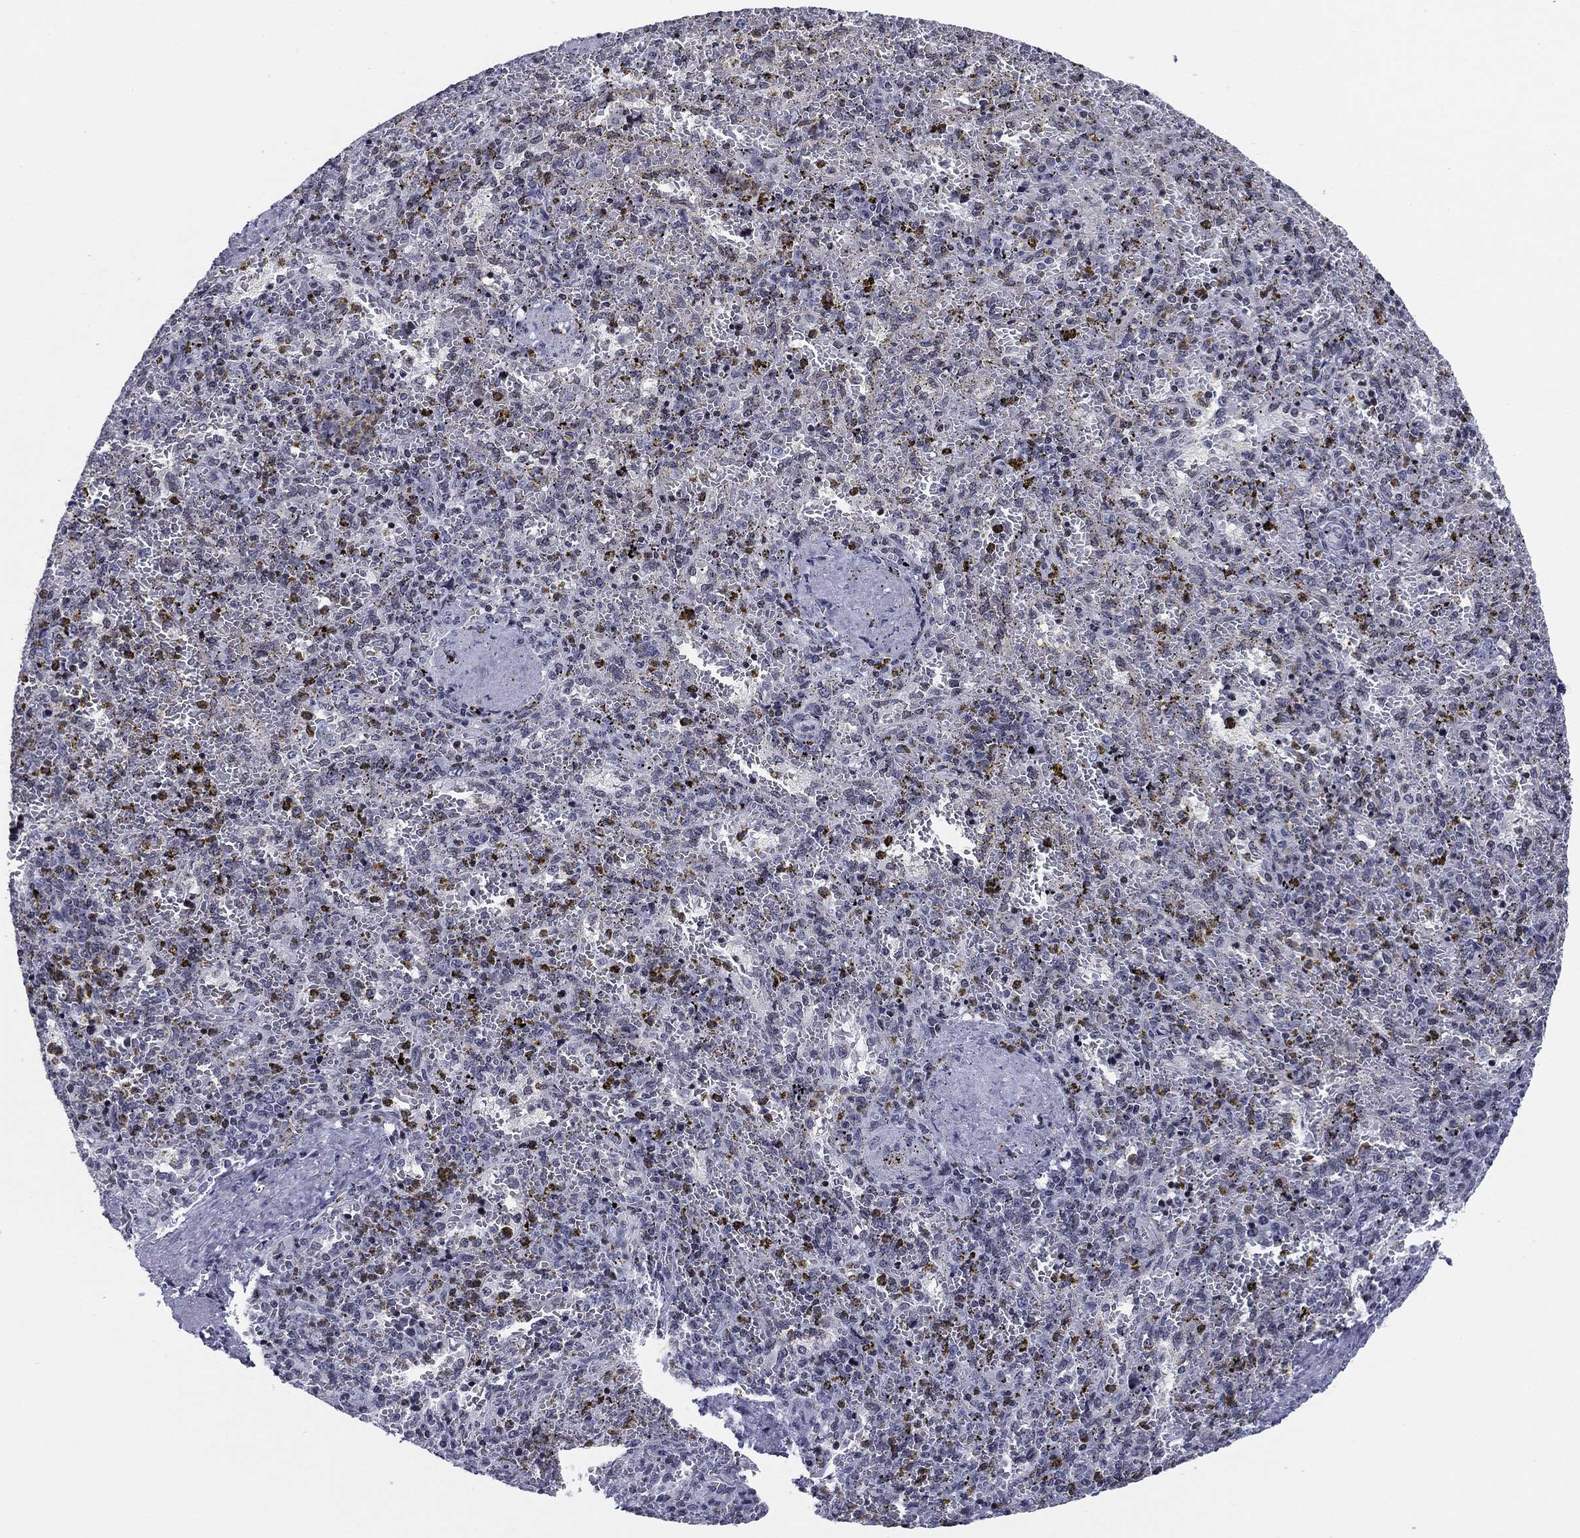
{"staining": {"intensity": "negative", "quantity": "none", "location": "none"}, "tissue": "spleen", "cell_type": "Cells in red pulp", "image_type": "normal", "snomed": [{"axis": "morphology", "description": "Normal tissue, NOS"}, {"axis": "topography", "description": "Spleen"}], "caption": "A micrograph of human spleen is negative for staining in cells in red pulp. (Immunohistochemistry (ihc), brightfield microscopy, high magnification).", "gene": "CCDC144A", "patient": {"sex": "female", "age": 50}}